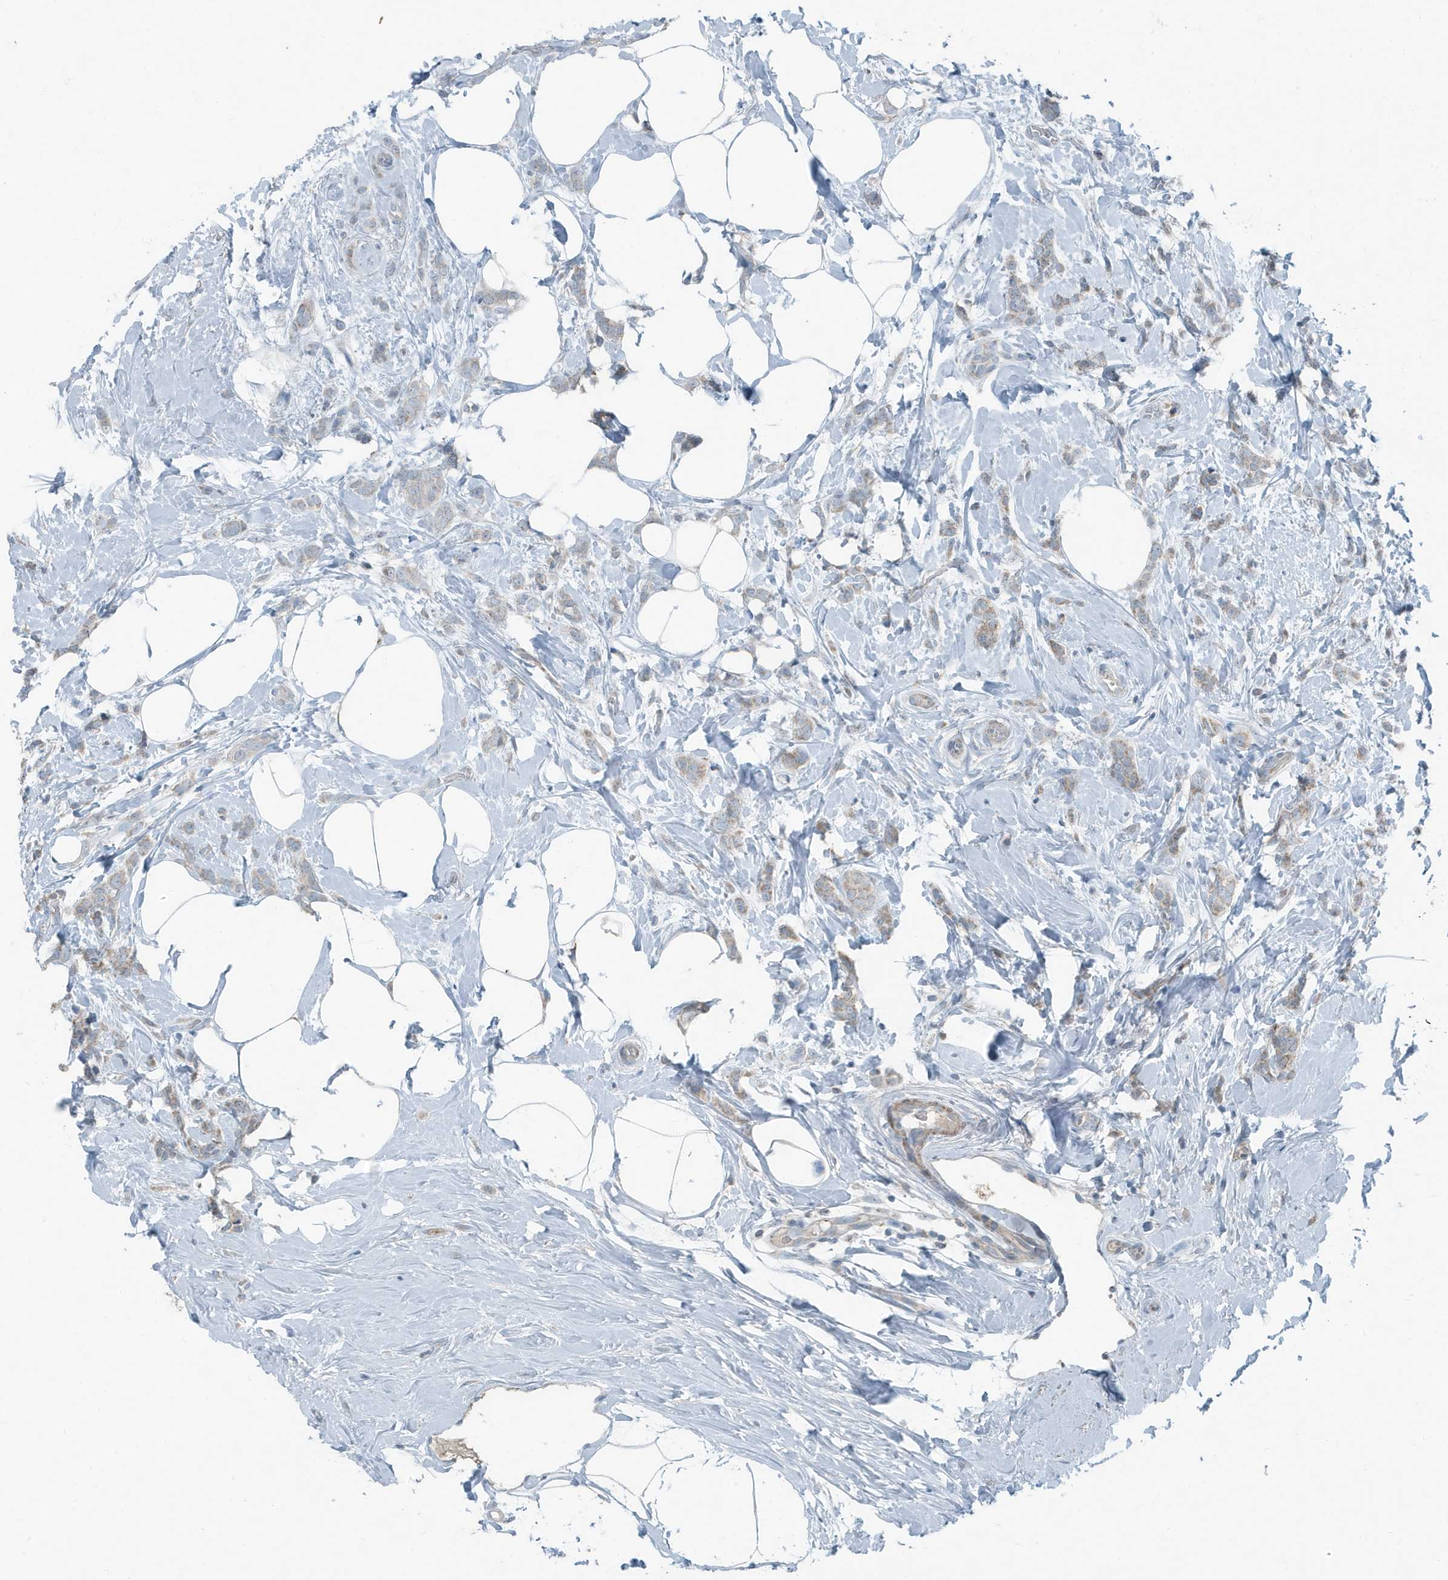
{"staining": {"intensity": "moderate", "quantity": "<25%", "location": "cytoplasmic/membranous"}, "tissue": "breast cancer", "cell_type": "Tumor cells", "image_type": "cancer", "snomed": [{"axis": "morphology", "description": "Lobular carcinoma, in situ"}, {"axis": "morphology", "description": "Lobular carcinoma"}, {"axis": "topography", "description": "Breast"}], "caption": "Immunohistochemical staining of human breast cancer (lobular carcinoma) shows low levels of moderate cytoplasmic/membranous expression in about <25% of tumor cells.", "gene": "MT-CYB", "patient": {"sex": "female", "age": 41}}